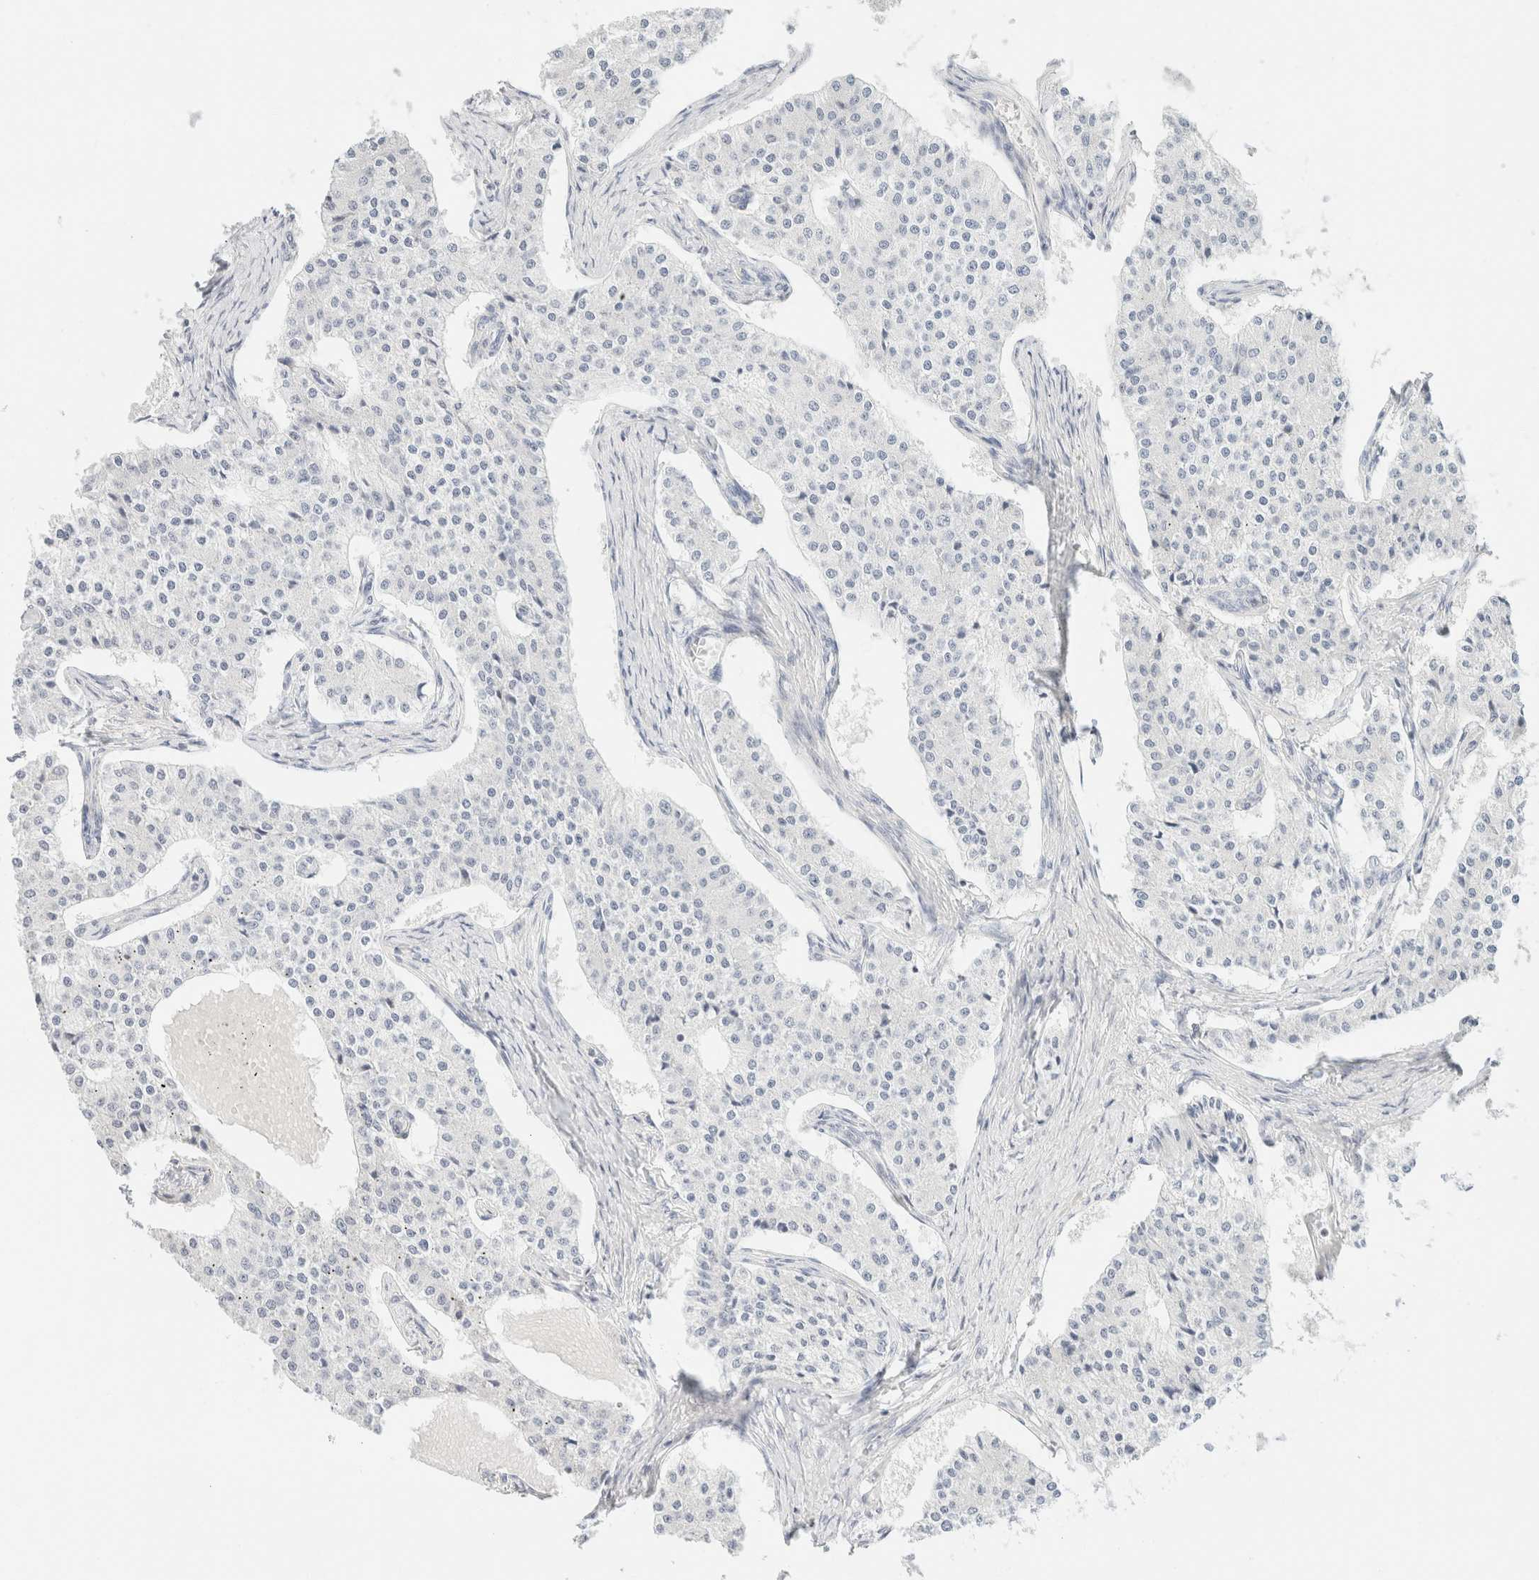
{"staining": {"intensity": "negative", "quantity": "none", "location": "none"}, "tissue": "carcinoid", "cell_type": "Tumor cells", "image_type": "cancer", "snomed": [{"axis": "morphology", "description": "Carcinoid, malignant, NOS"}, {"axis": "topography", "description": "Colon"}], "caption": "Immunohistochemical staining of carcinoid shows no significant positivity in tumor cells. Brightfield microscopy of IHC stained with DAB (3,3'-diaminobenzidine) (brown) and hematoxylin (blue), captured at high magnification.", "gene": "IKZF3", "patient": {"sex": "female", "age": 52}}